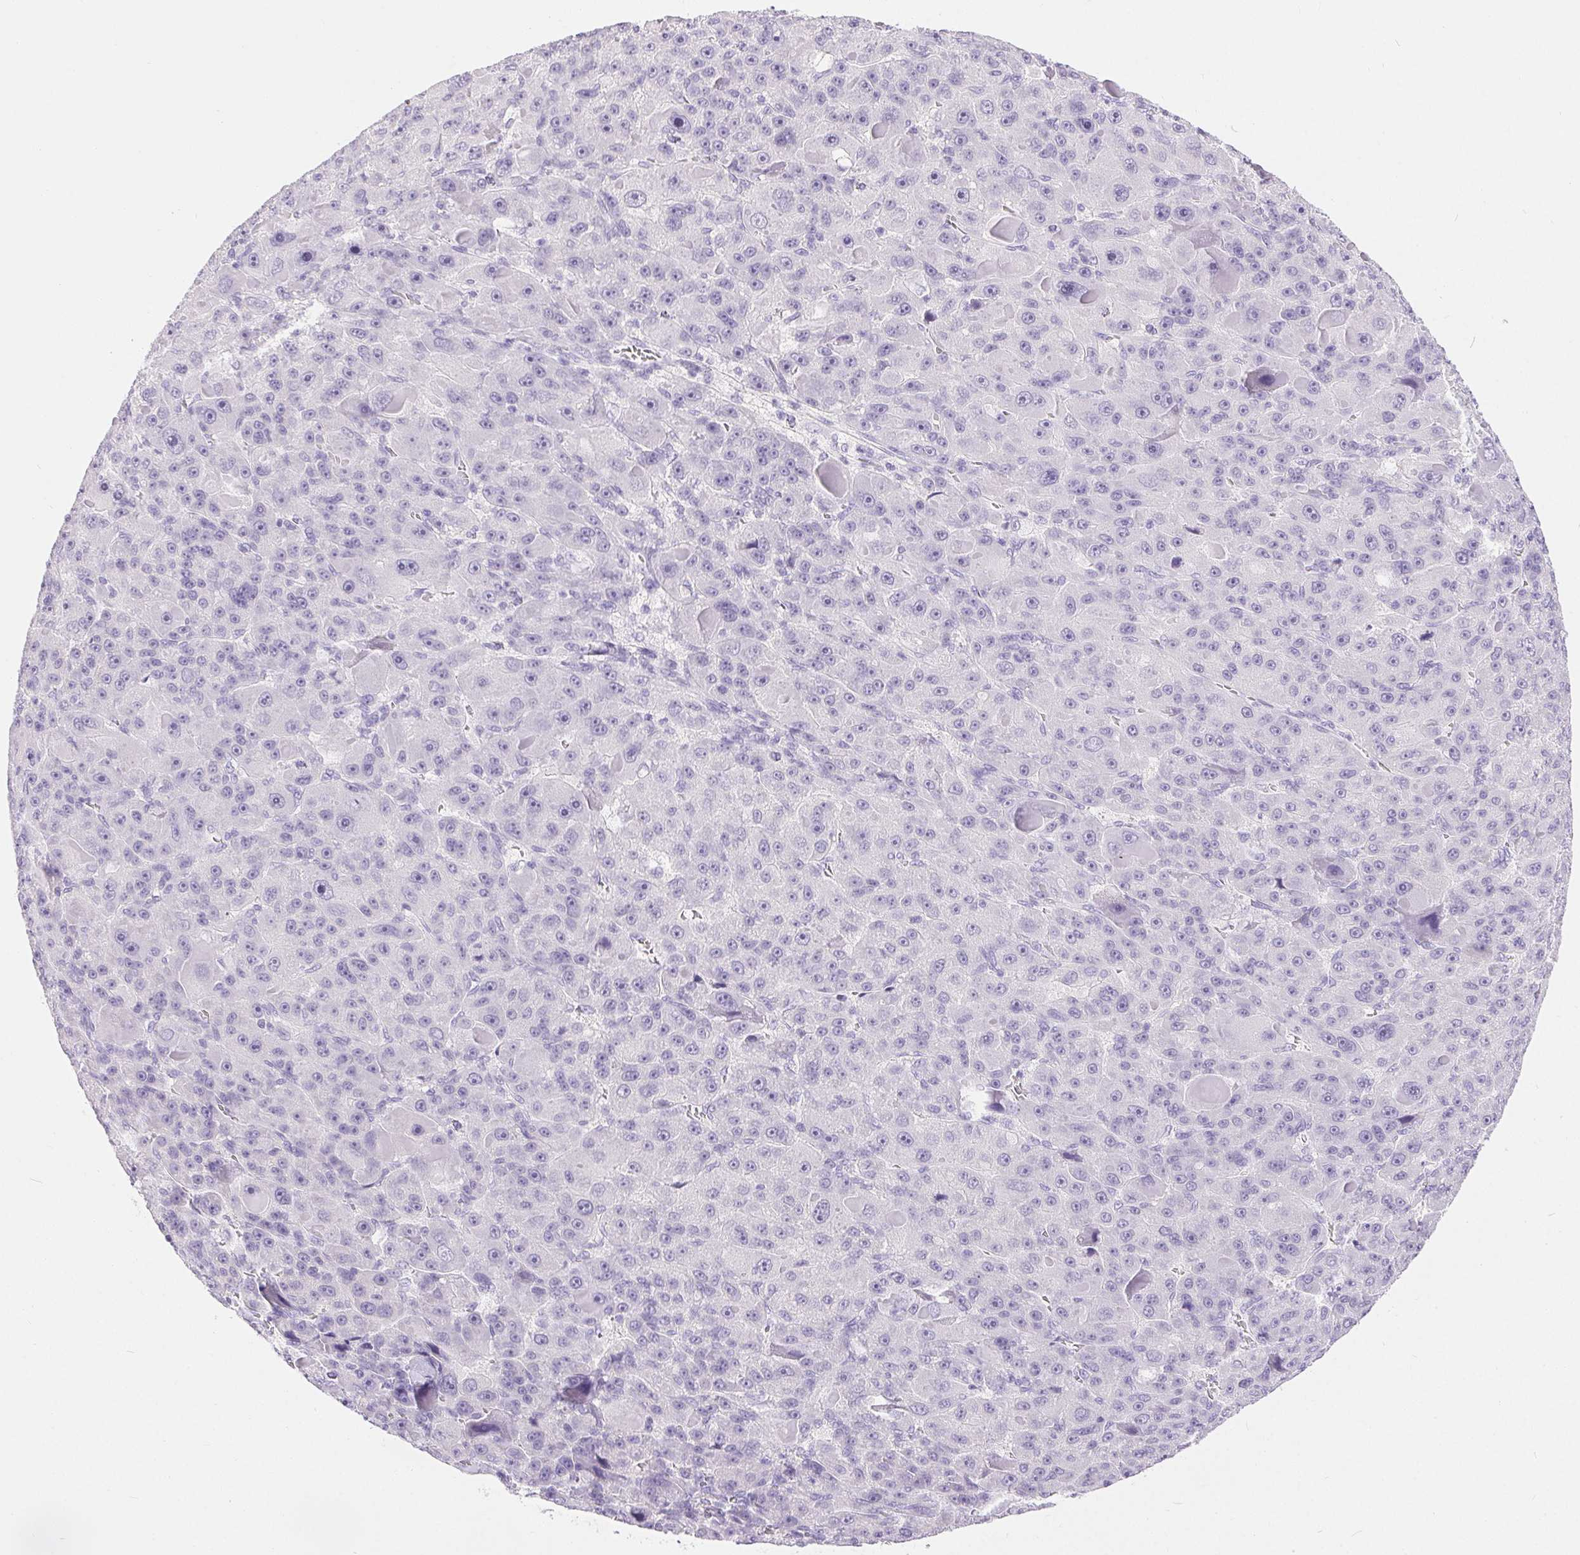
{"staining": {"intensity": "negative", "quantity": "none", "location": "none"}, "tissue": "liver cancer", "cell_type": "Tumor cells", "image_type": "cancer", "snomed": [{"axis": "morphology", "description": "Carcinoma, Hepatocellular, NOS"}, {"axis": "topography", "description": "Liver"}], "caption": "The photomicrograph exhibits no significant positivity in tumor cells of liver cancer. (Brightfield microscopy of DAB (3,3'-diaminobenzidine) immunohistochemistry (IHC) at high magnification).", "gene": "XDH", "patient": {"sex": "male", "age": 76}}